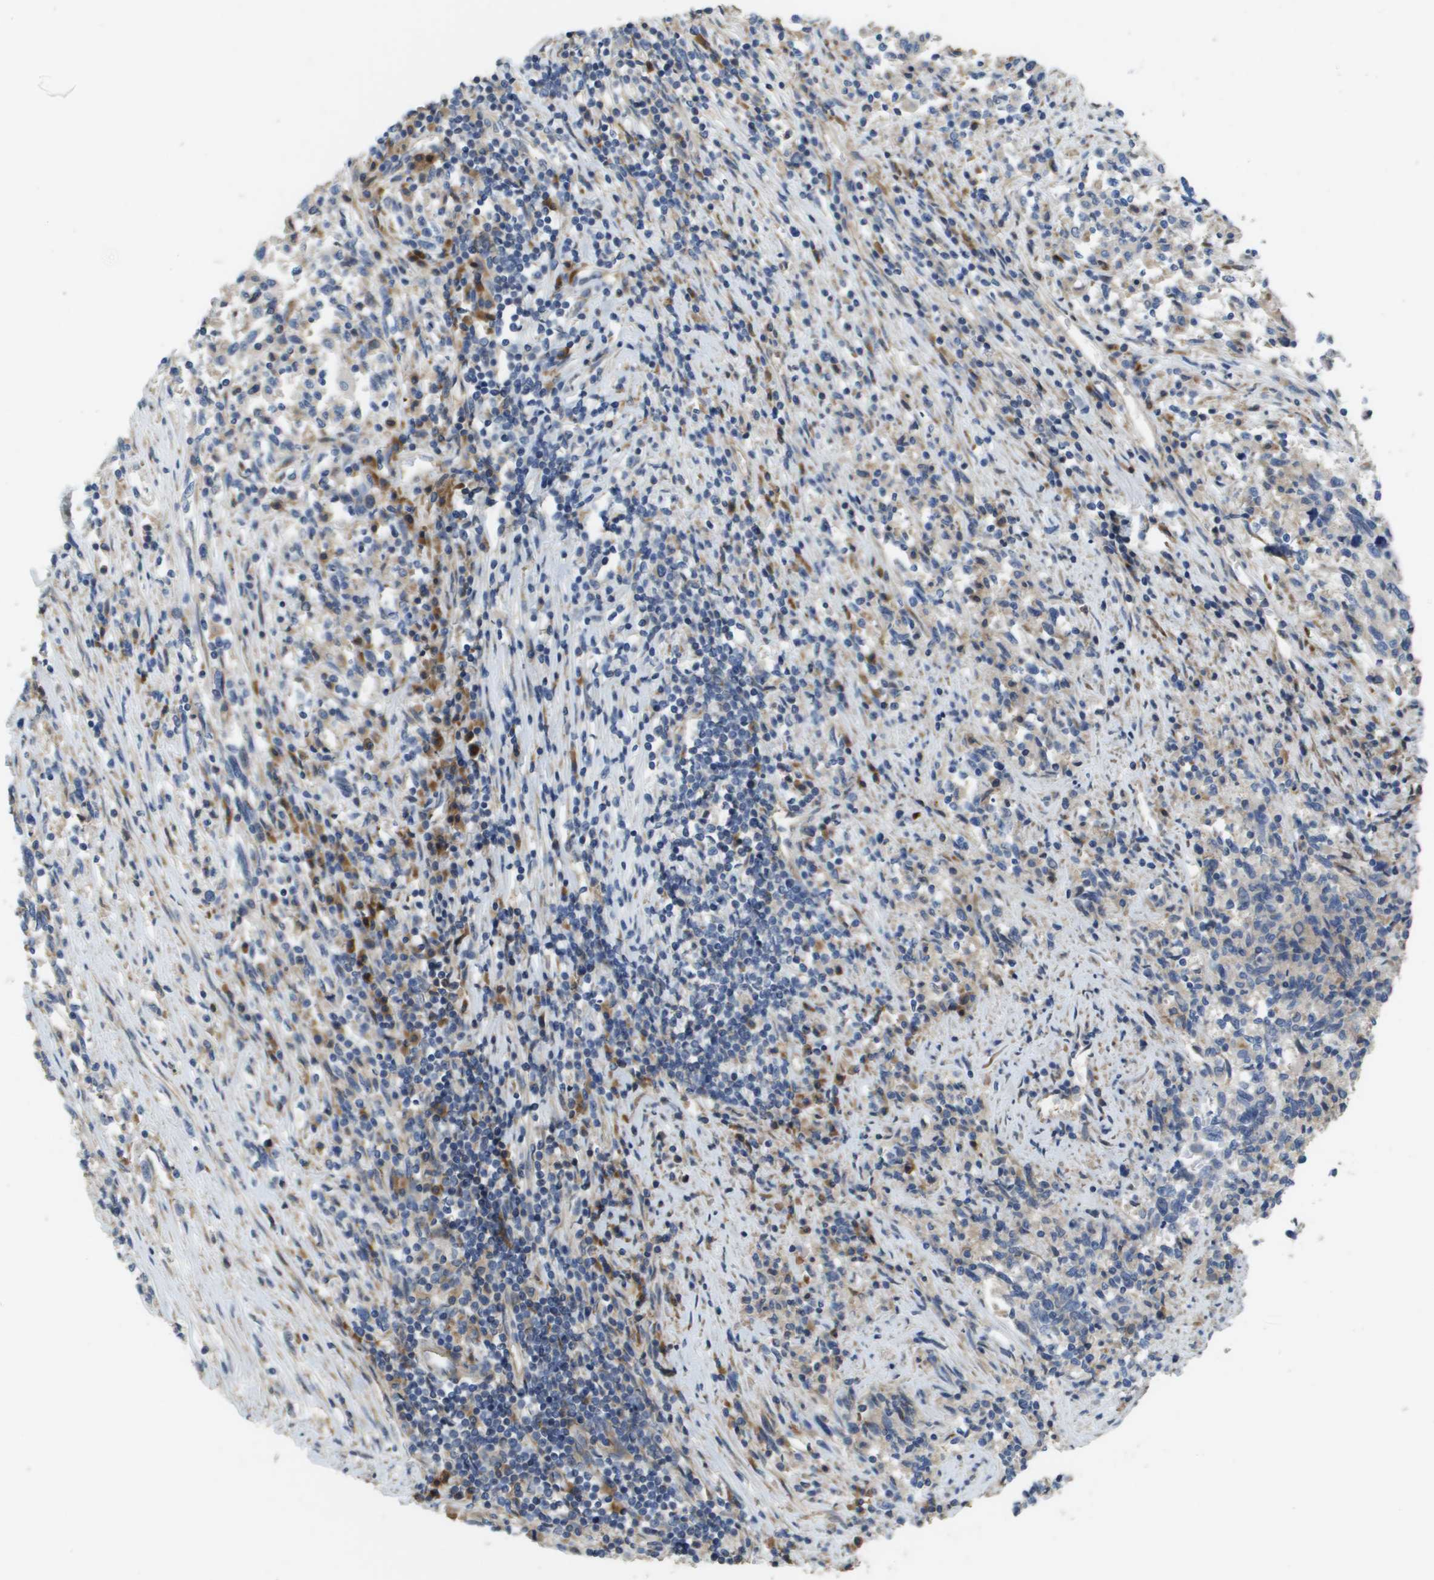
{"staining": {"intensity": "negative", "quantity": "none", "location": "none"}, "tissue": "melanoma", "cell_type": "Tumor cells", "image_type": "cancer", "snomed": [{"axis": "morphology", "description": "Malignant melanoma, Metastatic site"}, {"axis": "topography", "description": "Lymph node"}], "caption": "Image shows no protein expression in tumor cells of melanoma tissue.", "gene": "CASP10", "patient": {"sex": "male", "age": 61}}